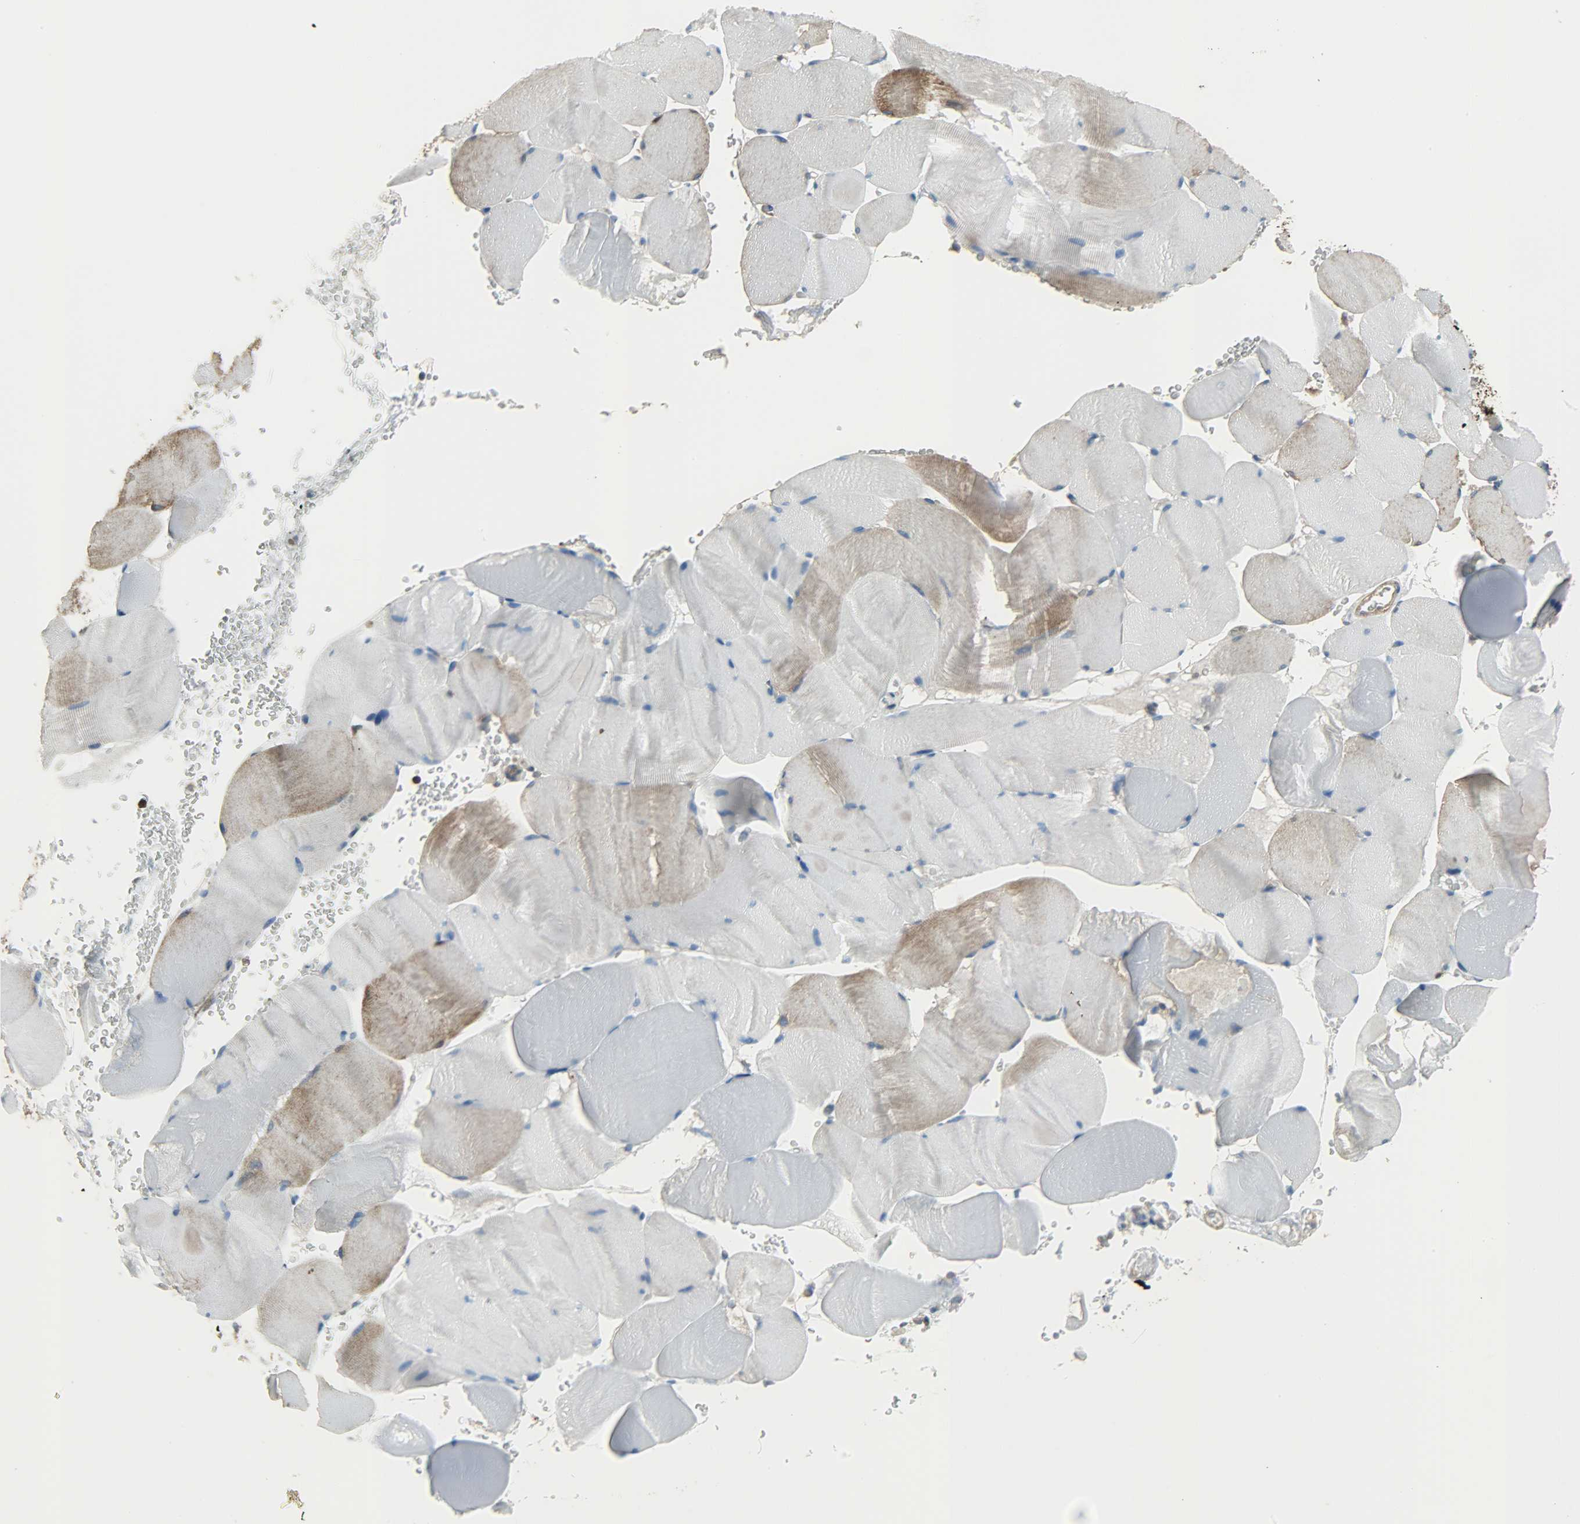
{"staining": {"intensity": "moderate", "quantity": "25%-75%", "location": "cytoplasmic/membranous"}, "tissue": "skeletal muscle", "cell_type": "Myocytes", "image_type": "normal", "snomed": [{"axis": "morphology", "description": "Normal tissue, NOS"}, {"axis": "topography", "description": "Skeletal muscle"}], "caption": "A photomicrograph showing moderate cytoplasmic/membranous expression in approximately 25%-75% of myocytes in normal skeletal muscle, as visualized by brown immunohistochemical staining.", "gene": "LDHB", "patient": {"sex": "male", "age": 62}}